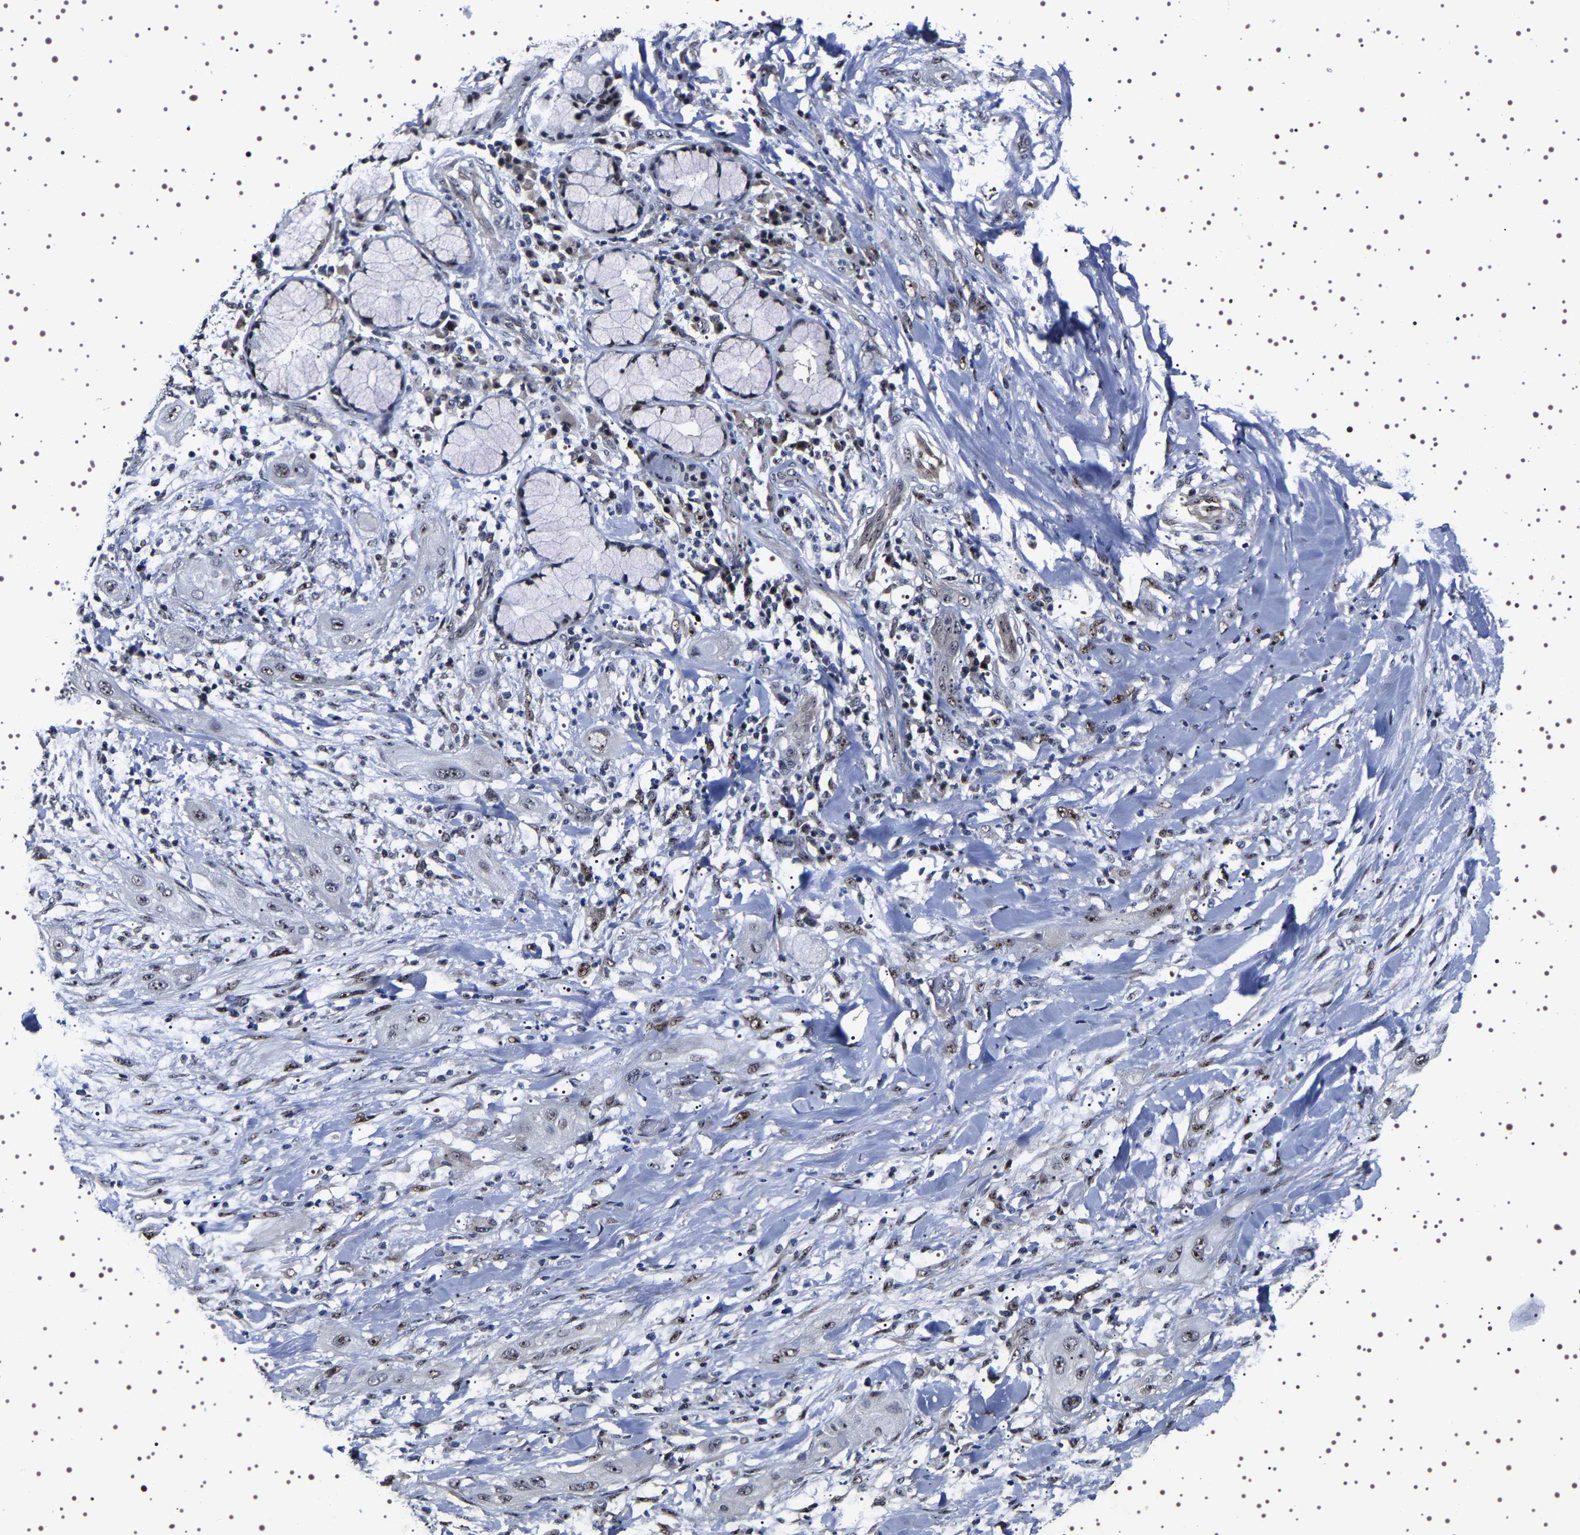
{"staining": {"intensity": "moderate", "quantity": ">75%", "location": "nuclear"}, "tissue": "lung cancer", "cell_type": "Tumor cells", "image_type": "cancer", "snomed": [{"axis": "morphology", "description": "Squamous cell carcinoma, NOS"}, {"axis": "topography", "description": "Lung"}], "caption": "Human lung cancer (squamous cell carcinoma) stained with a brown dye demonstrates moderate nuclear positive positivity in approximately >75% of tumor cells.", "gene": "GNL3", "patient": {"sex": "female", "age": 47}}